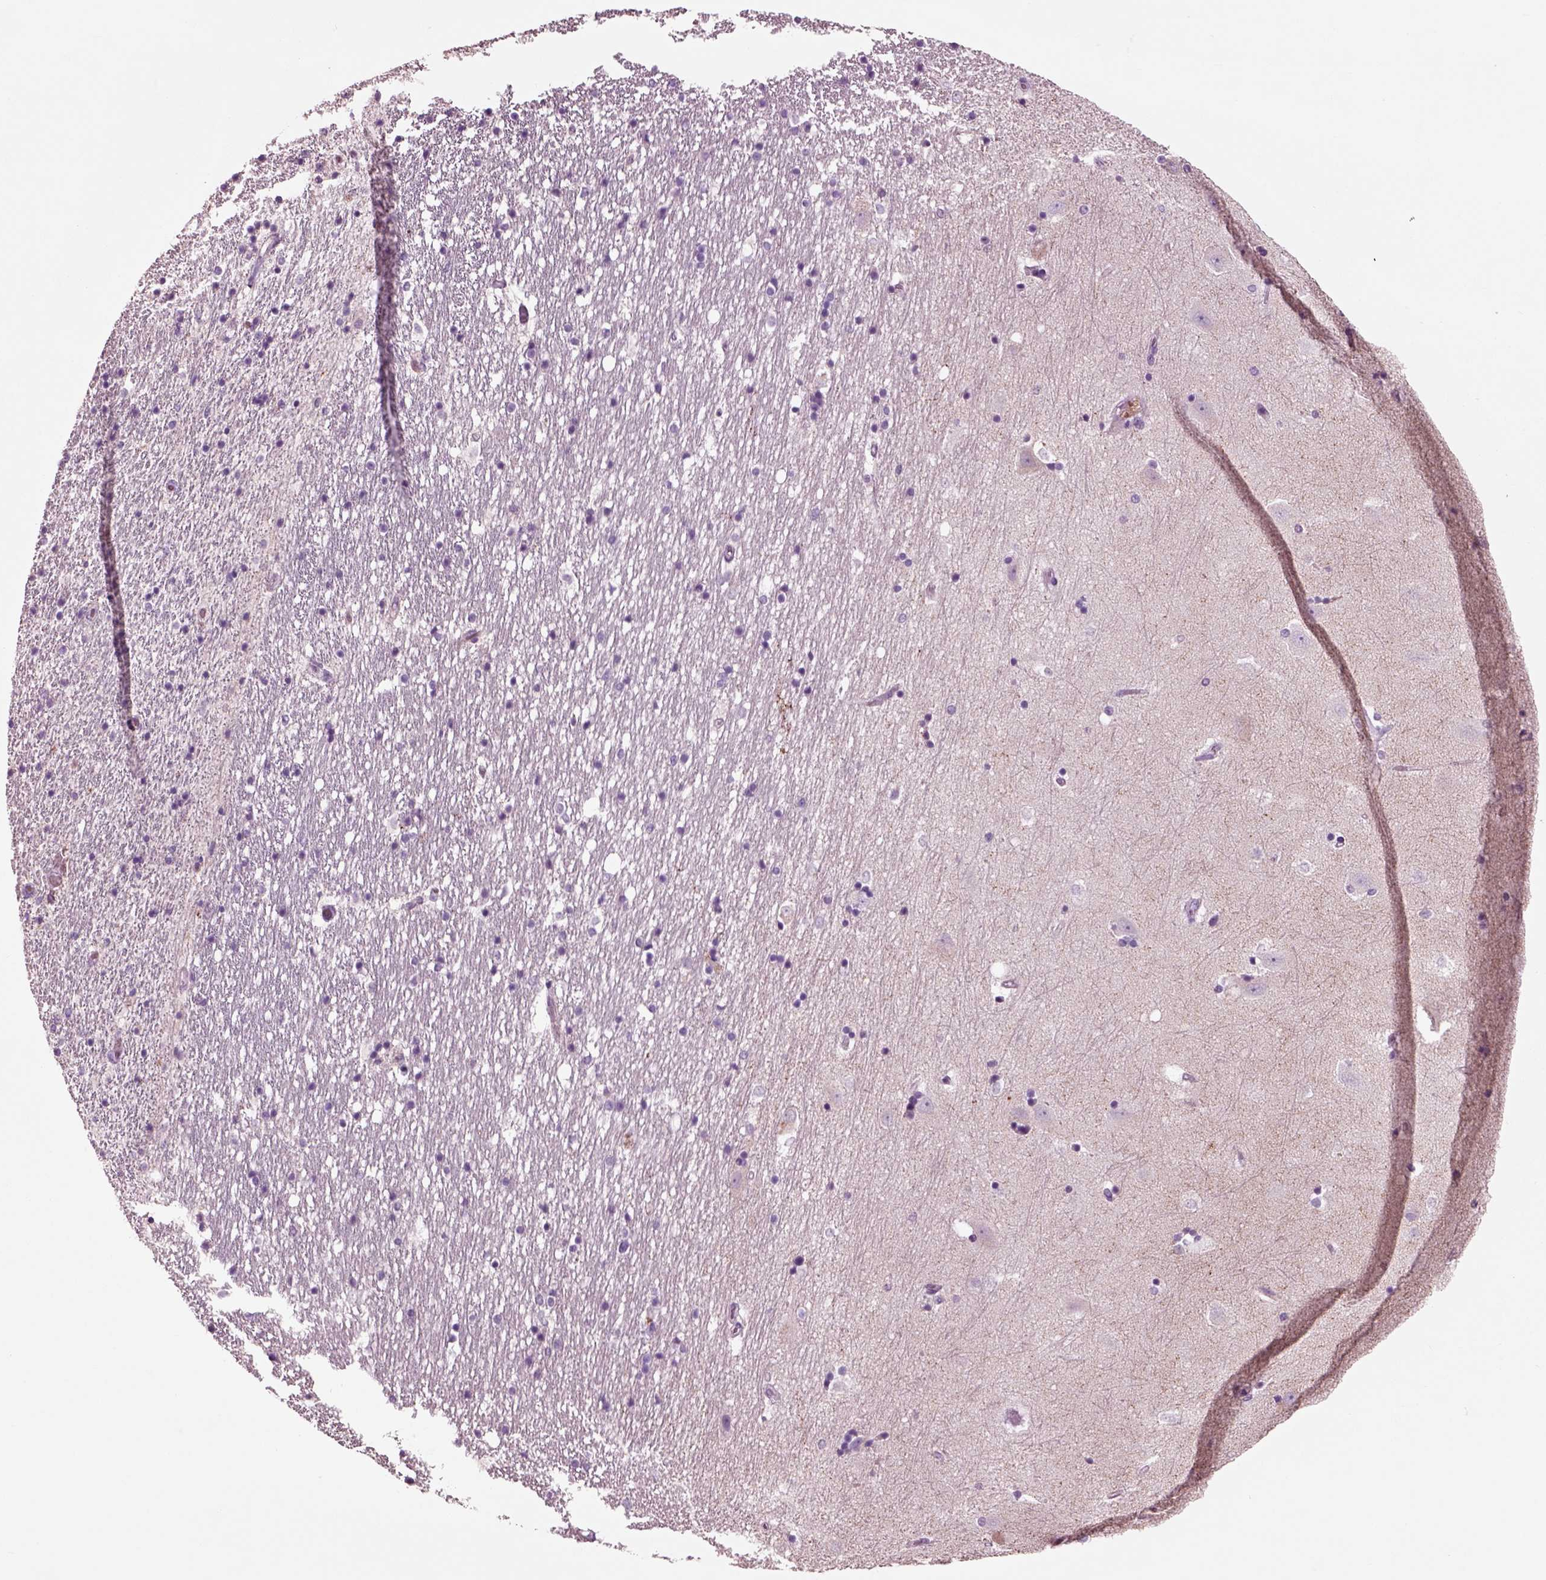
{"staining": {"intensity": "negative", "quantity": "none", "location": "none"}, "tissue": "hippocampus", "cell_type": "Glial cells", "image_type": "normal", "snomed": [{"axis": "morphology", "description": "Normal tissue, NOS"}, {"axis": "topography", "description": "Hippocampus"}], "caption": "IHC photomicrograph of benign hippocampus stained for a protein (brown), which reveals no staining in glial cells. (Immunohistochemistry (ihc), brightfield microscopy, high magnification).", "gene": "CHGB", "patient": {"sex": "male", "age": 49}}